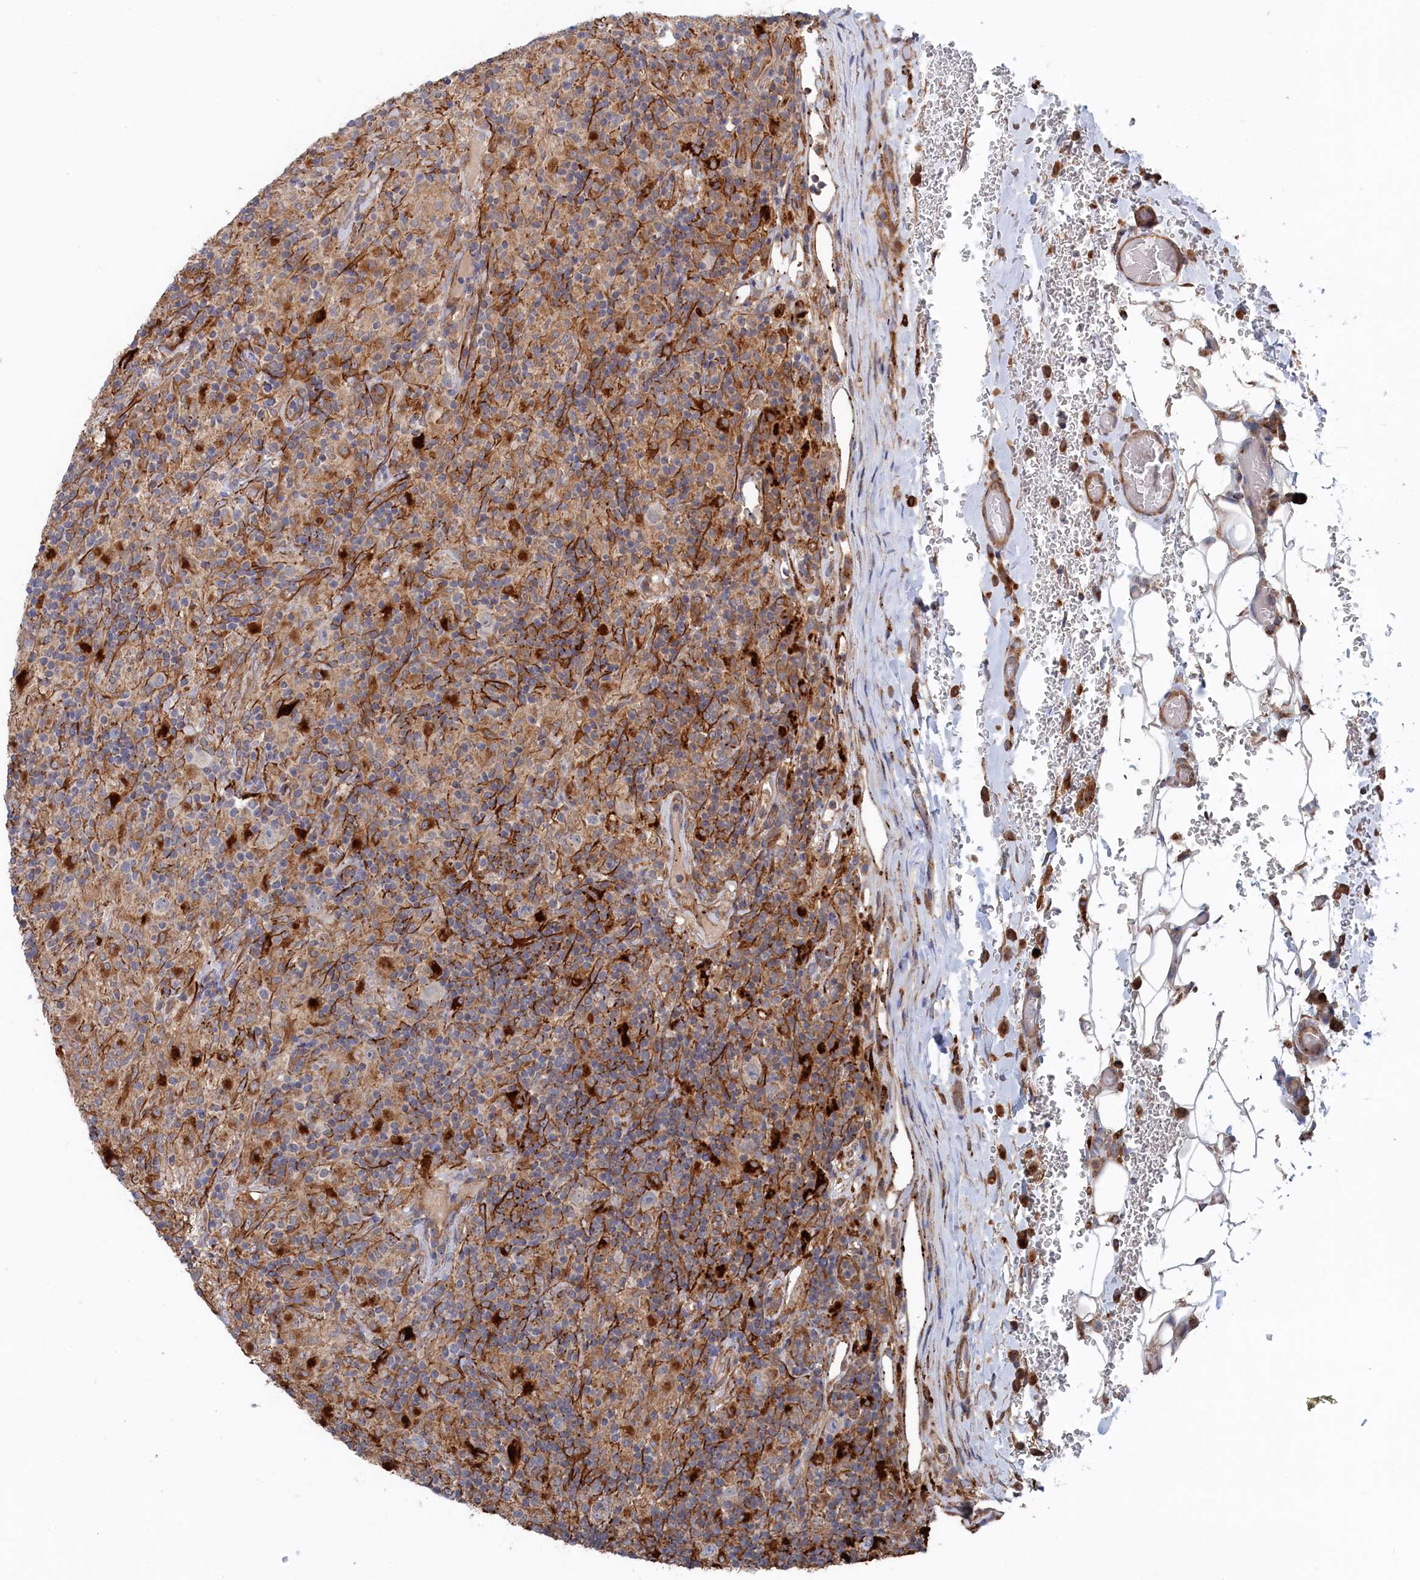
{"staining": {"intensity": "negative", "quantity": "none", "location": "none"}, "tissue": "lymphoma", "cell_type": "Tumor cells", "image_type": "cancer", "snomed": [{"axis": "morphology", "description": "Hodgkin's disease, NOS"}, {"axis": "topography", "description": "Lymph node"}], "caption": "Immunohistochemical staining of human lymphoma reveals no significant staining in tumor cells.", "gene": "FILIP1L", "patient": {"sex": "male", "age": 70}}